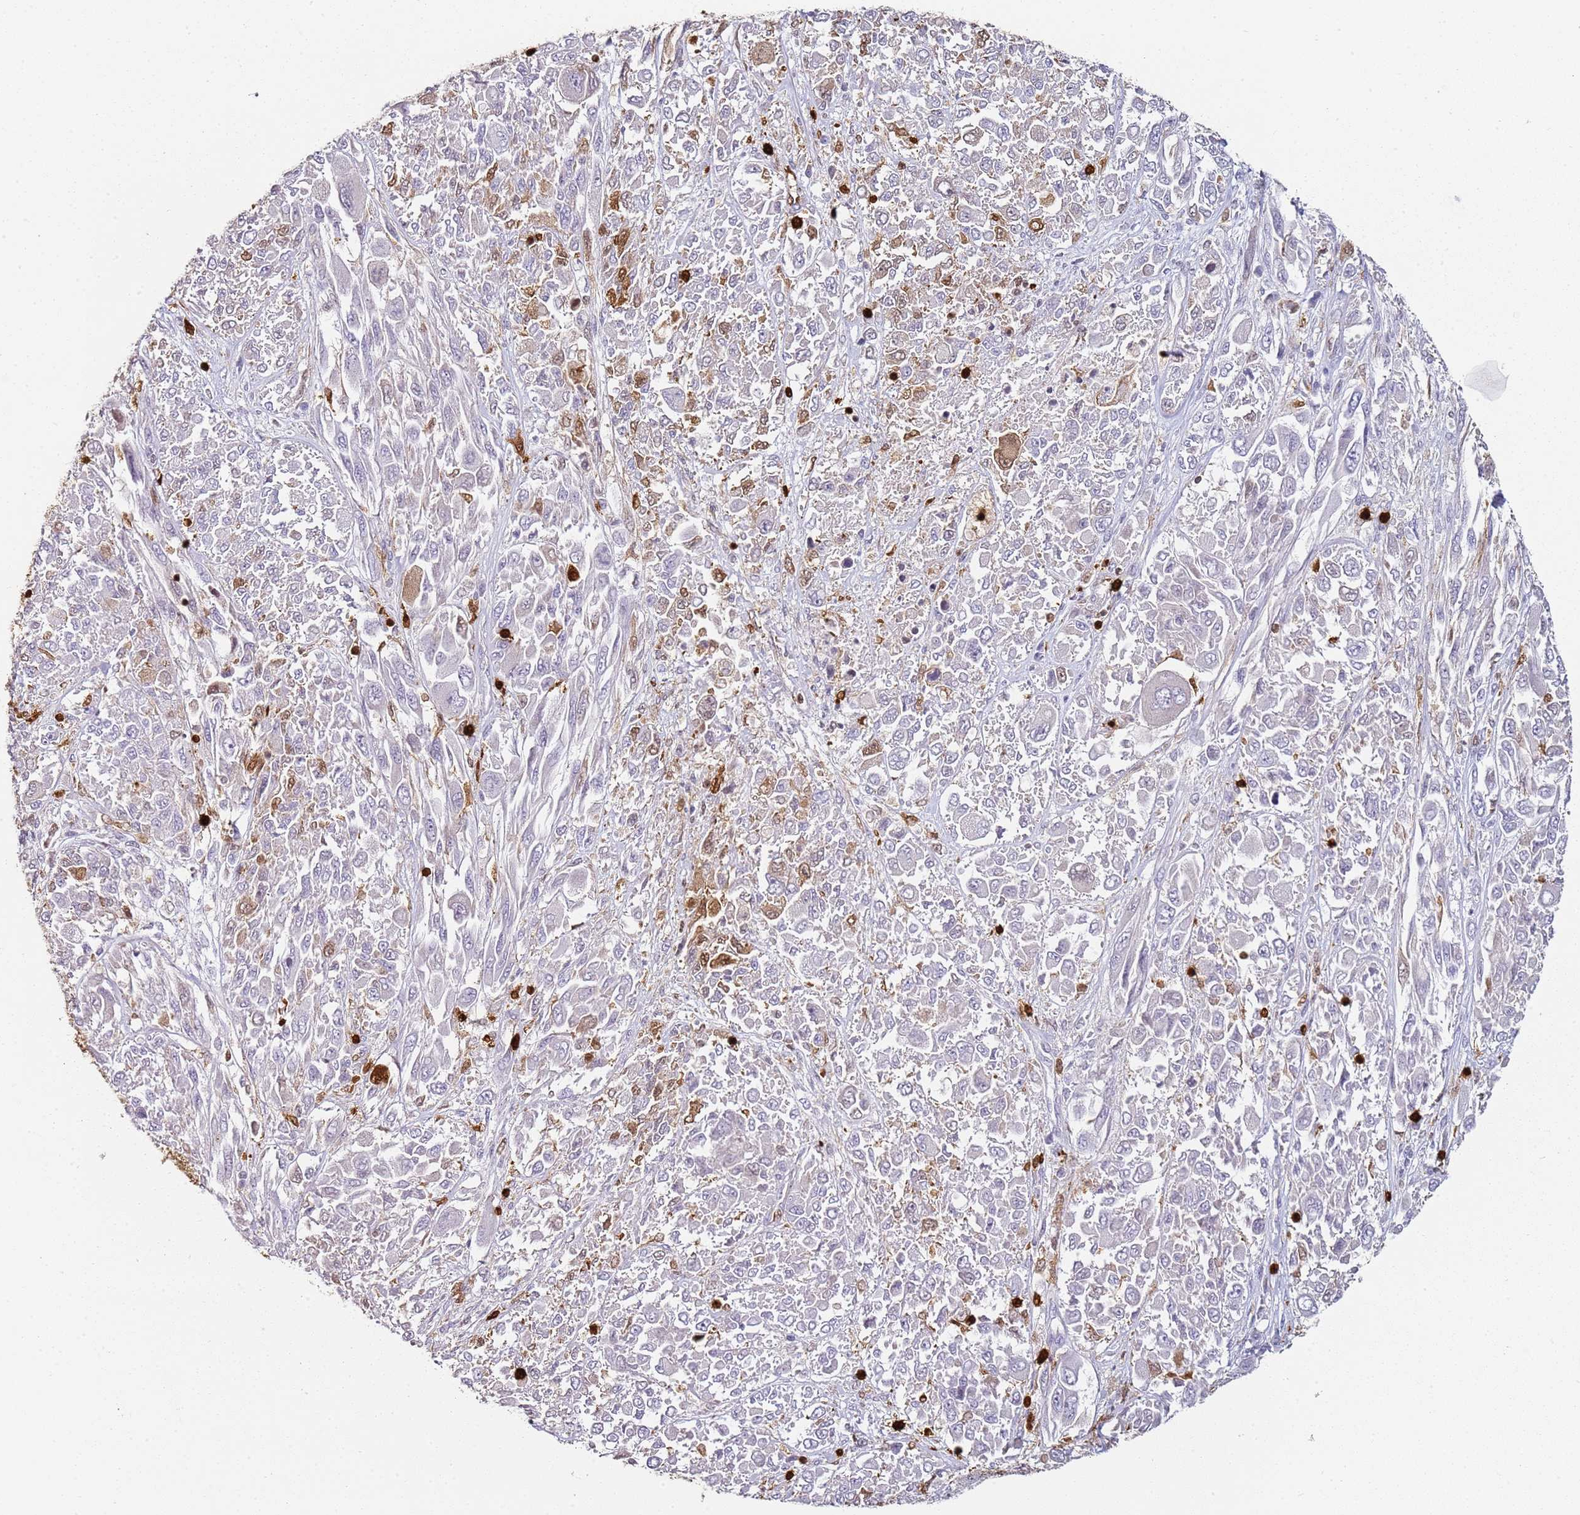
{"staining": {"intensity": "moderate", "quantity": "<25%", "location": "cytoplasmic/membranous,nuclear"}, "tissue": "melanoma", "cell_type": "Tumor cells", "image_type": "cancer", "snomed": [{"axis": "morphology", "description": "Malignant melanoma, NOS"}, {"axis": "topography", "description": "Skin"}], "caption": "Human malignant melanoma stained for a protein (brown) displays moderate cytoplasmic/membranous and nuclear positive staining in approximately <25% of tumor cells.", "gene": "S100A4", "patient": {"sex": "female", "age": 91}}